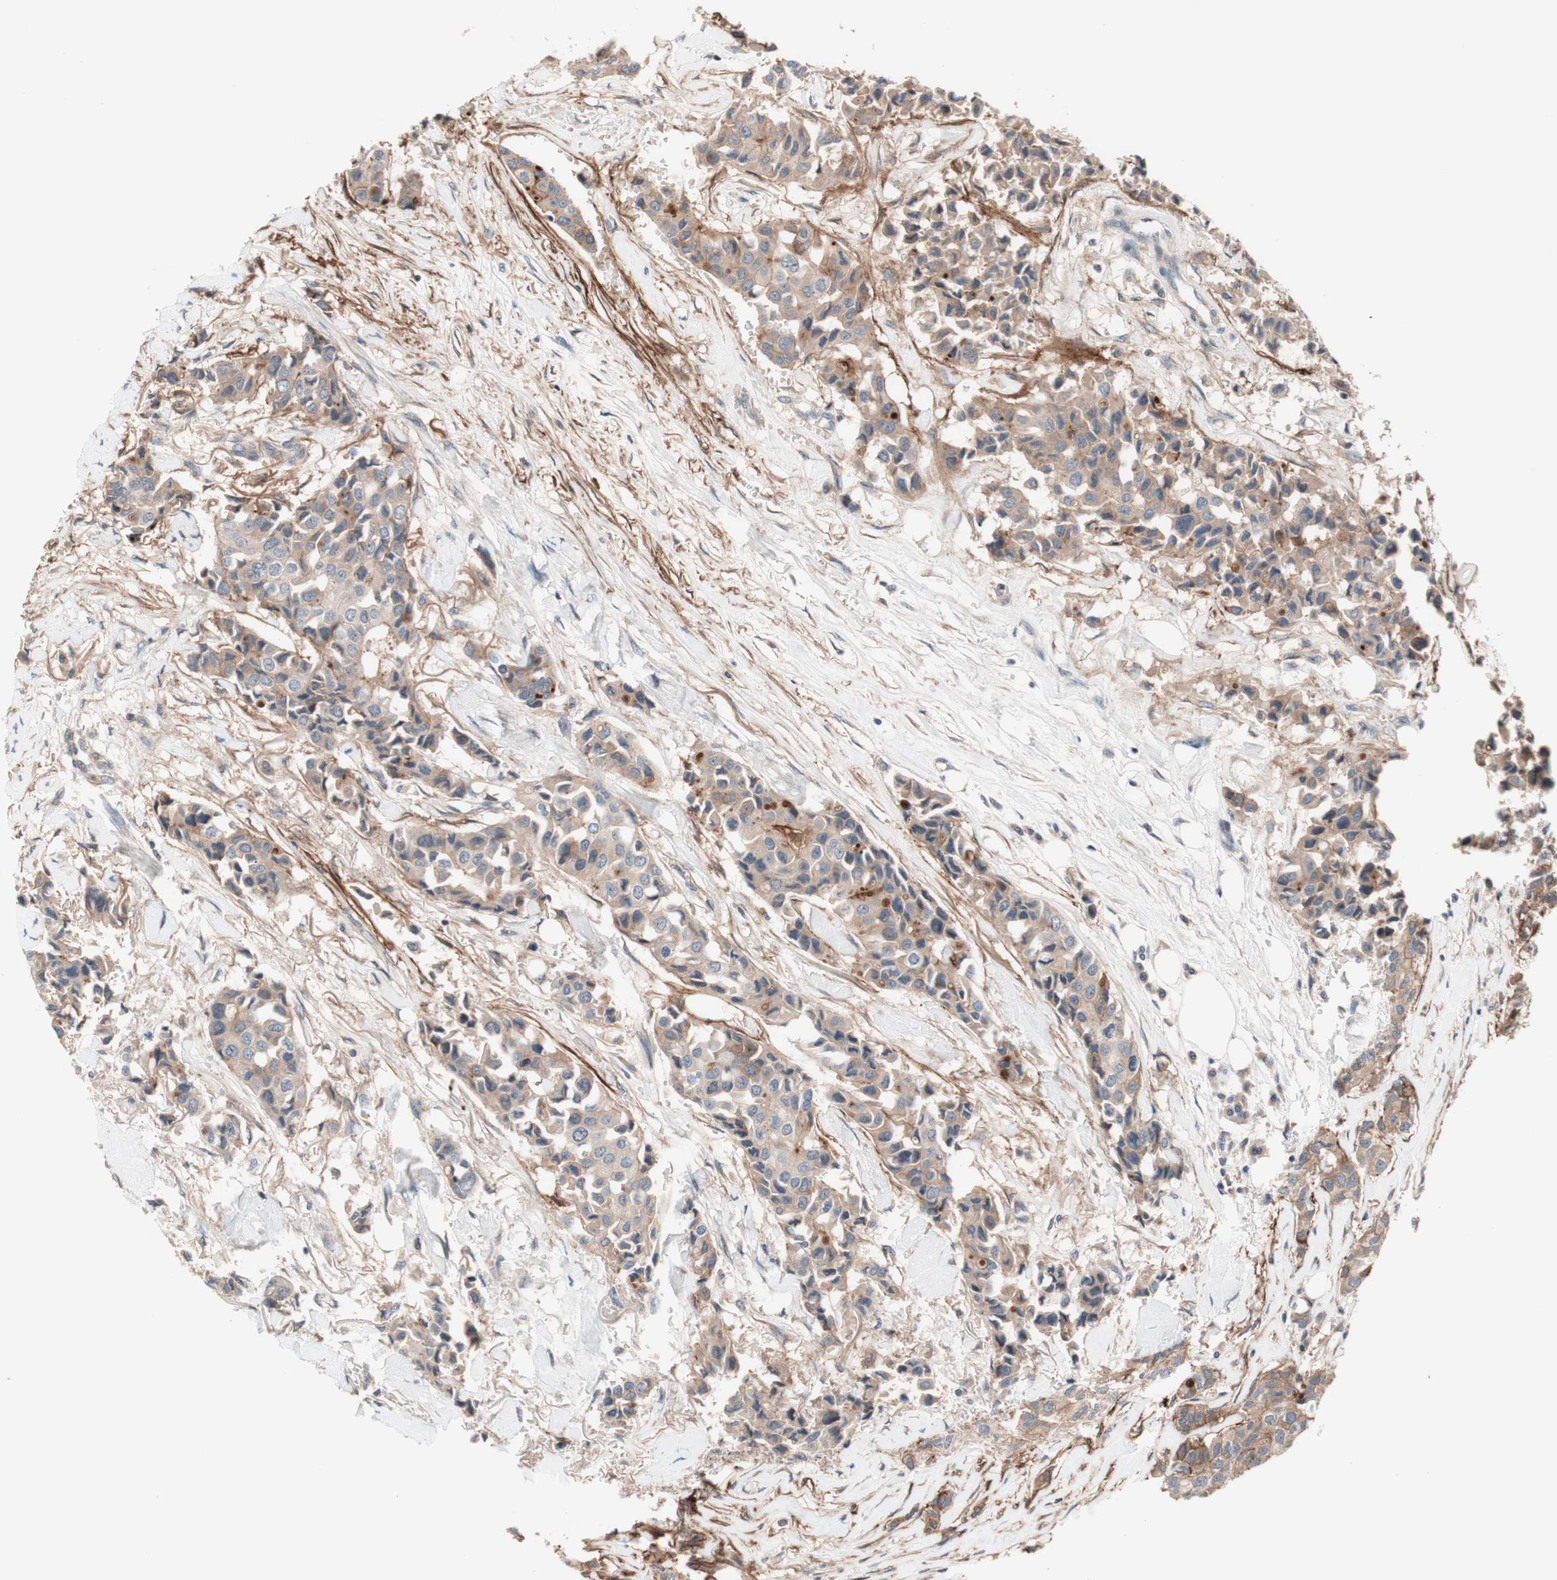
{"staining": {"intensity": "weak", "quantity": ">75%", "location": "cytoplasmic/membranous"}, "tissue": "breast cancer", "cell_type": "Tumor cells", "image_type": "cancer", "snomed": [{"axis": "morphology", "description": "Duct carcinoma"}, {"axis": "topography", "description": "Breast"}], "caption": "The immunohistochemical stain labels weak cytoplasmic/membranous expression in tumor cells of intraductal carcinoma (breast) tissue.", "gene": "CD55", "patient": {"sex": "female", "age": 80}}